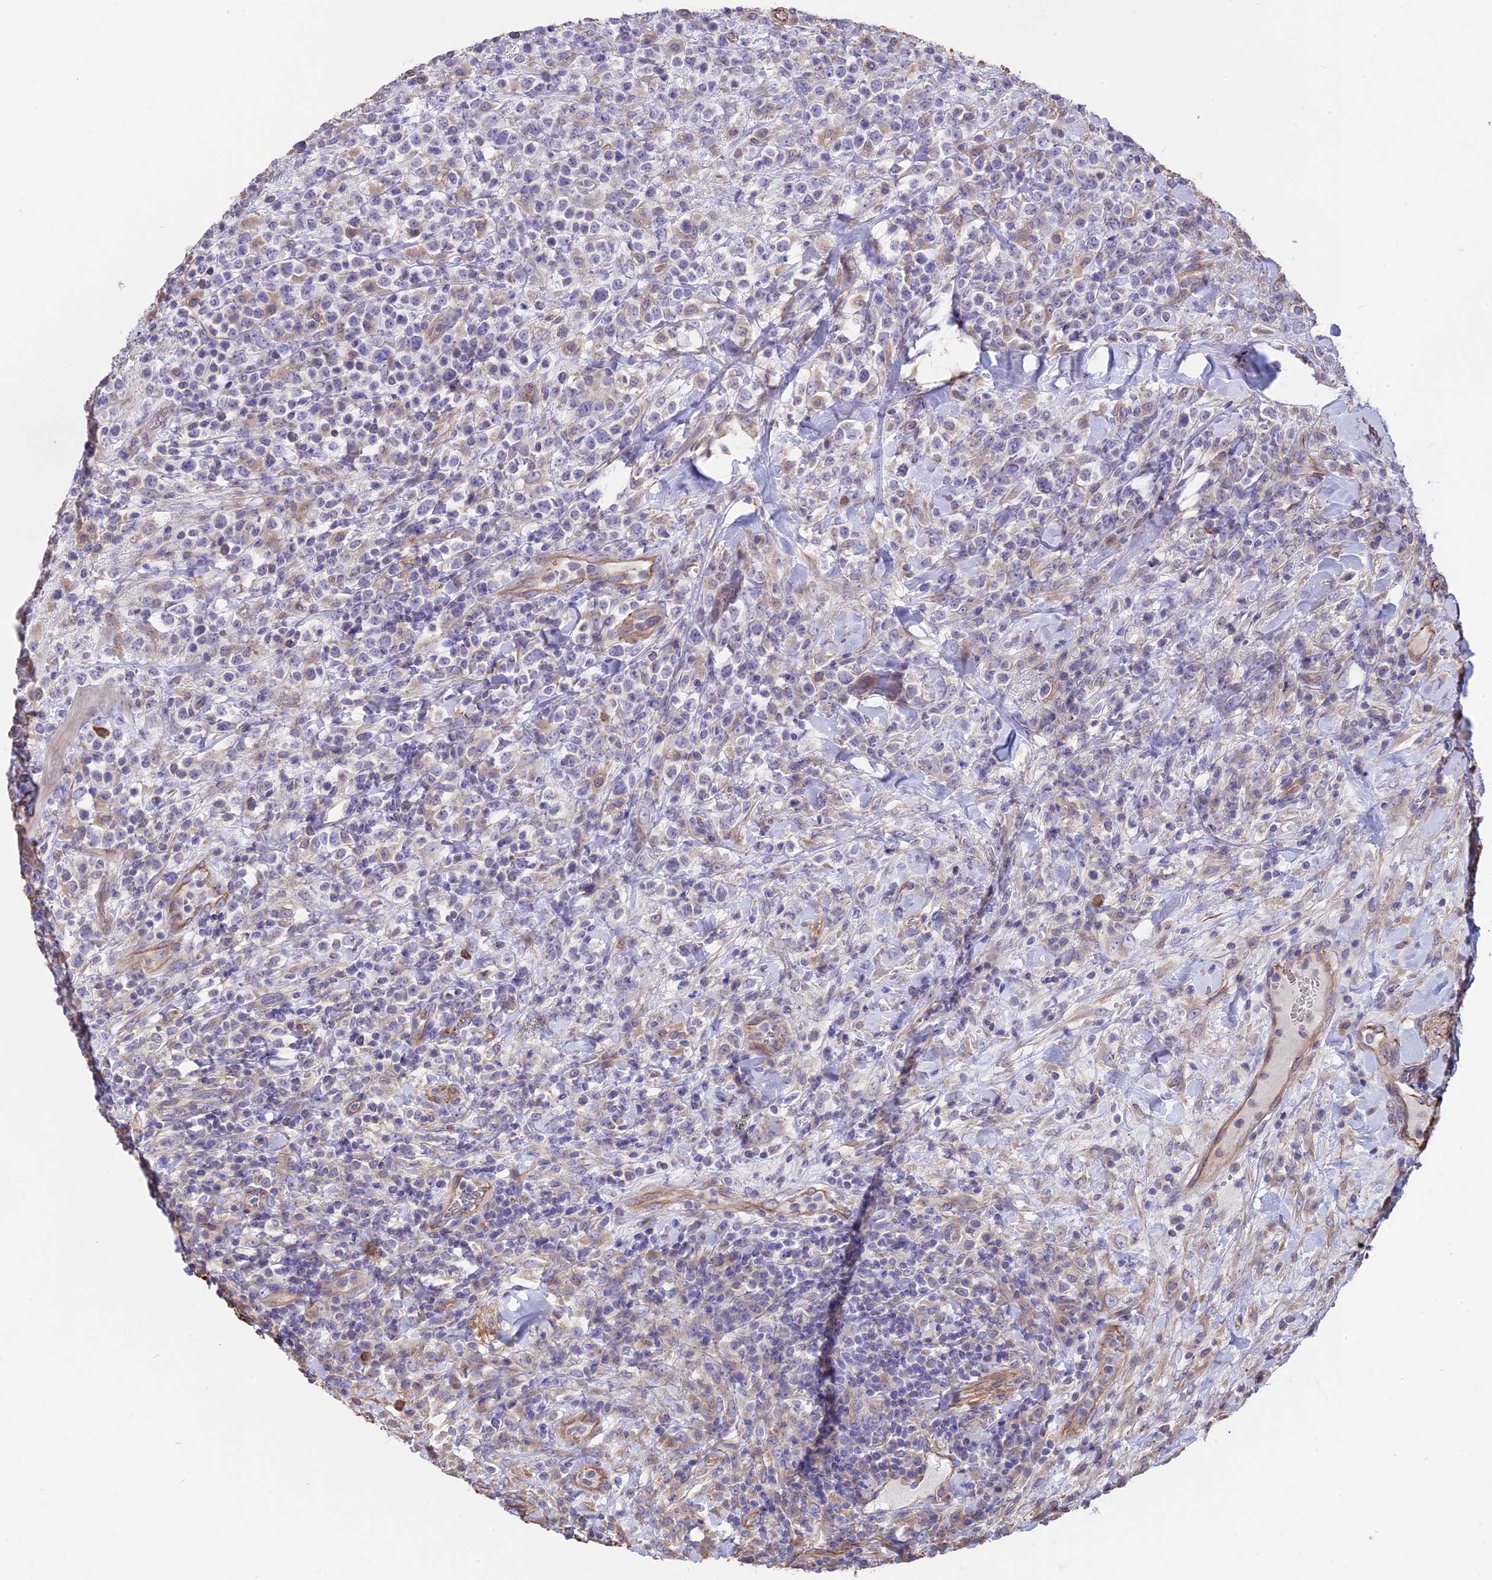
{"staining": {"intensity": "negative", "quantity": "none", "location": "none"}, "tissue": "lymphoma", "cell_type": "Tumor cells", "image_type": "cancer", "snomed": [{"axis": "morphology", "description": "Malignant lymphoma, non-Hodgkin's type, High grade"}, {"axis": "topography", "description": "Colon"}], "caption": "Immunohistochemistry (IHC) photomicrograph of lymphoma stained for a protein (brown), which displays no staining in tumor cells. Nuclei are stained in blue.", "gene": "SEH1L", "patient": {"sex": "female", "age": 53}}